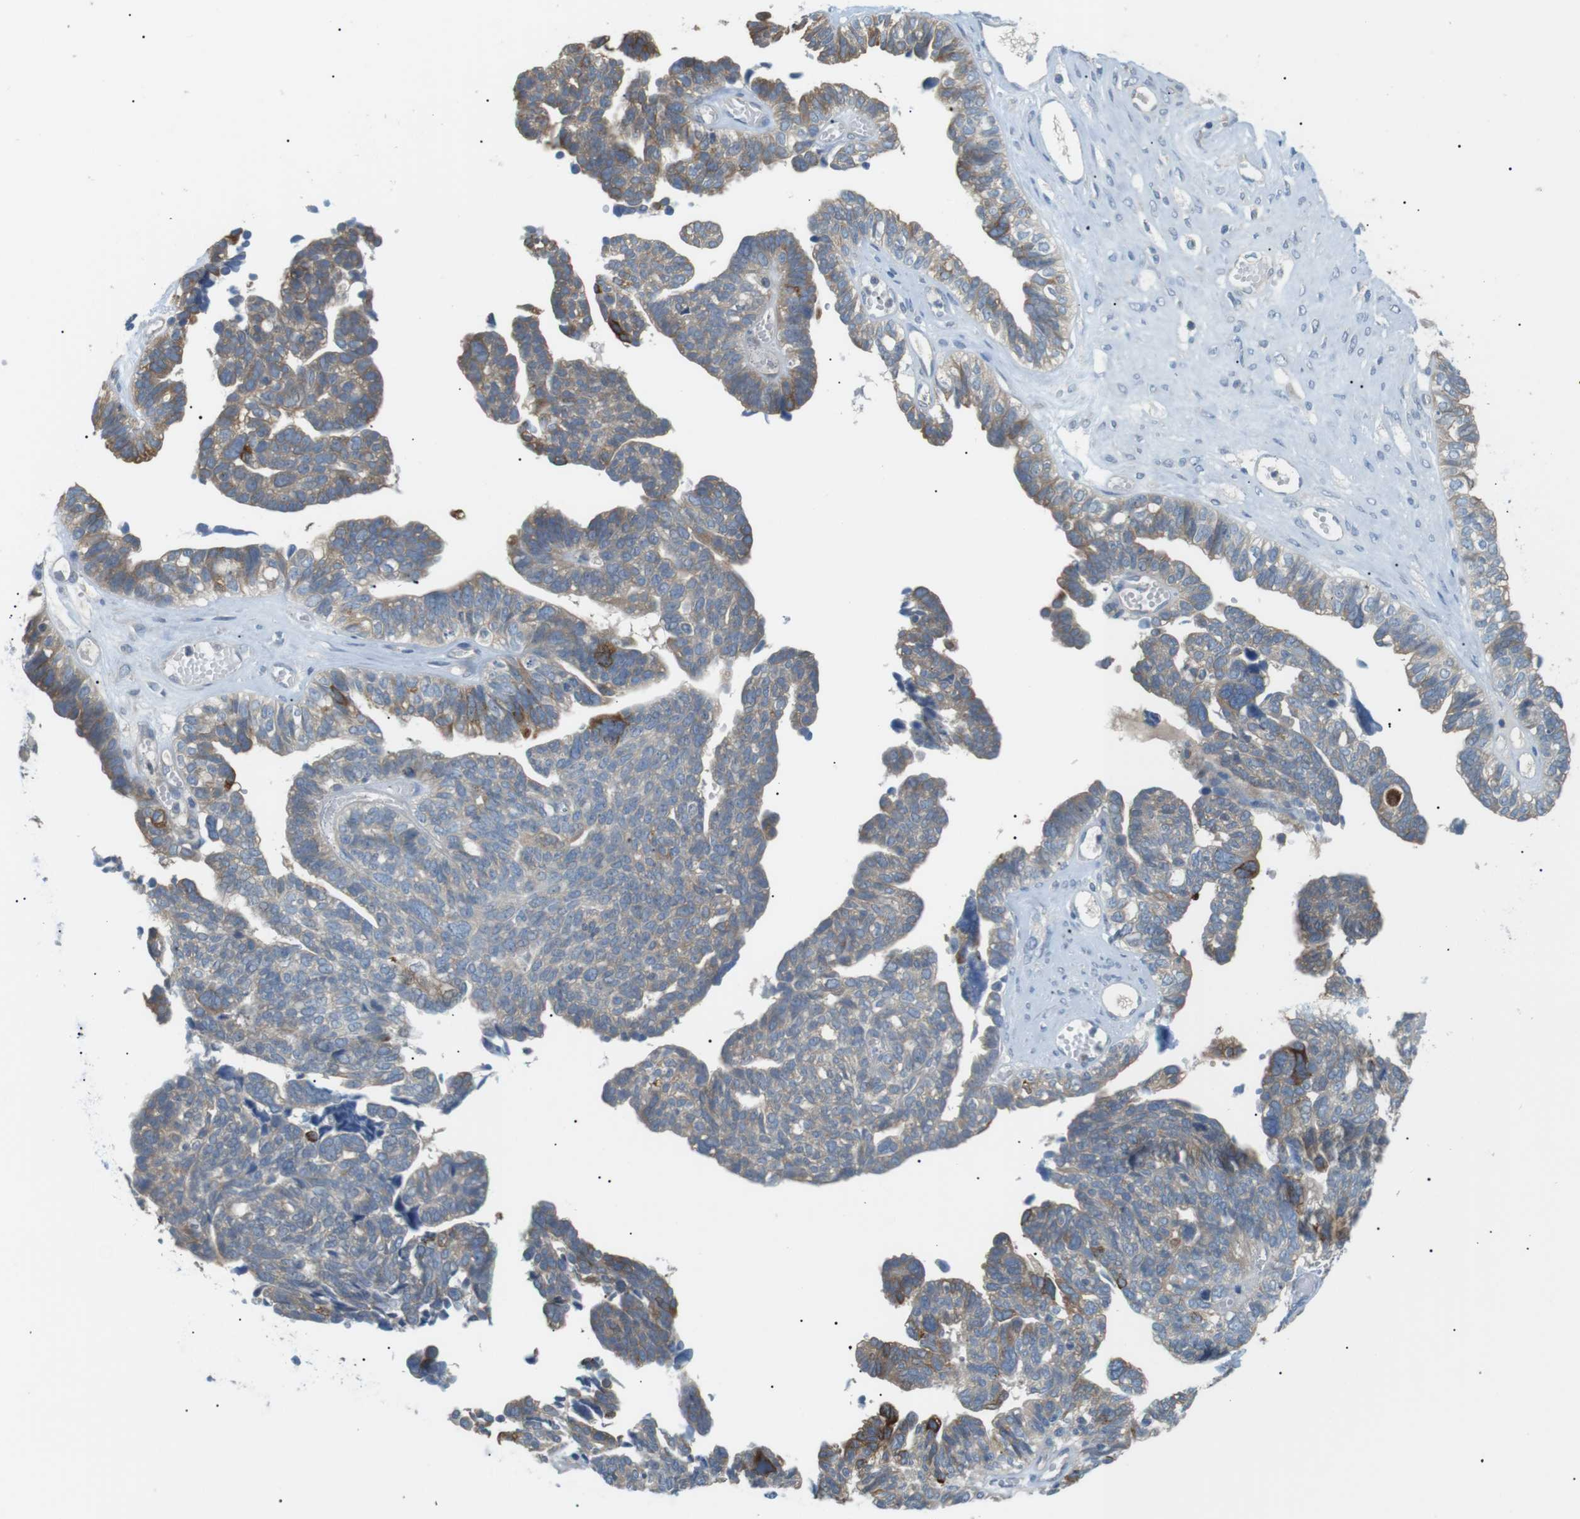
{"staining": {"intensity": "moderate", "quantity": "<25%", "location": "cytoplasmic/membranous"}, "tissue": "ovarian cancer", "cell_type": "Tumor cells", "image_type": "cancer", "snomed": [{"axis": "morphology", "description": "Cystadenocarcinoma, serous, NOS"}, {"axis": "topography", "description": "Ovary"}], "caption": "Ovarian cancer stained with DAB (3,3'-diaminobenzidine) IHC exhibits low levels of moderate cytoplasmic/membranous expression in approximately <25% of tumor cells. The protein is shown in brown color, while the nuclei are stained blue.", "gene": "CDH26", "patient": {"sex": "female", "age": 79}}